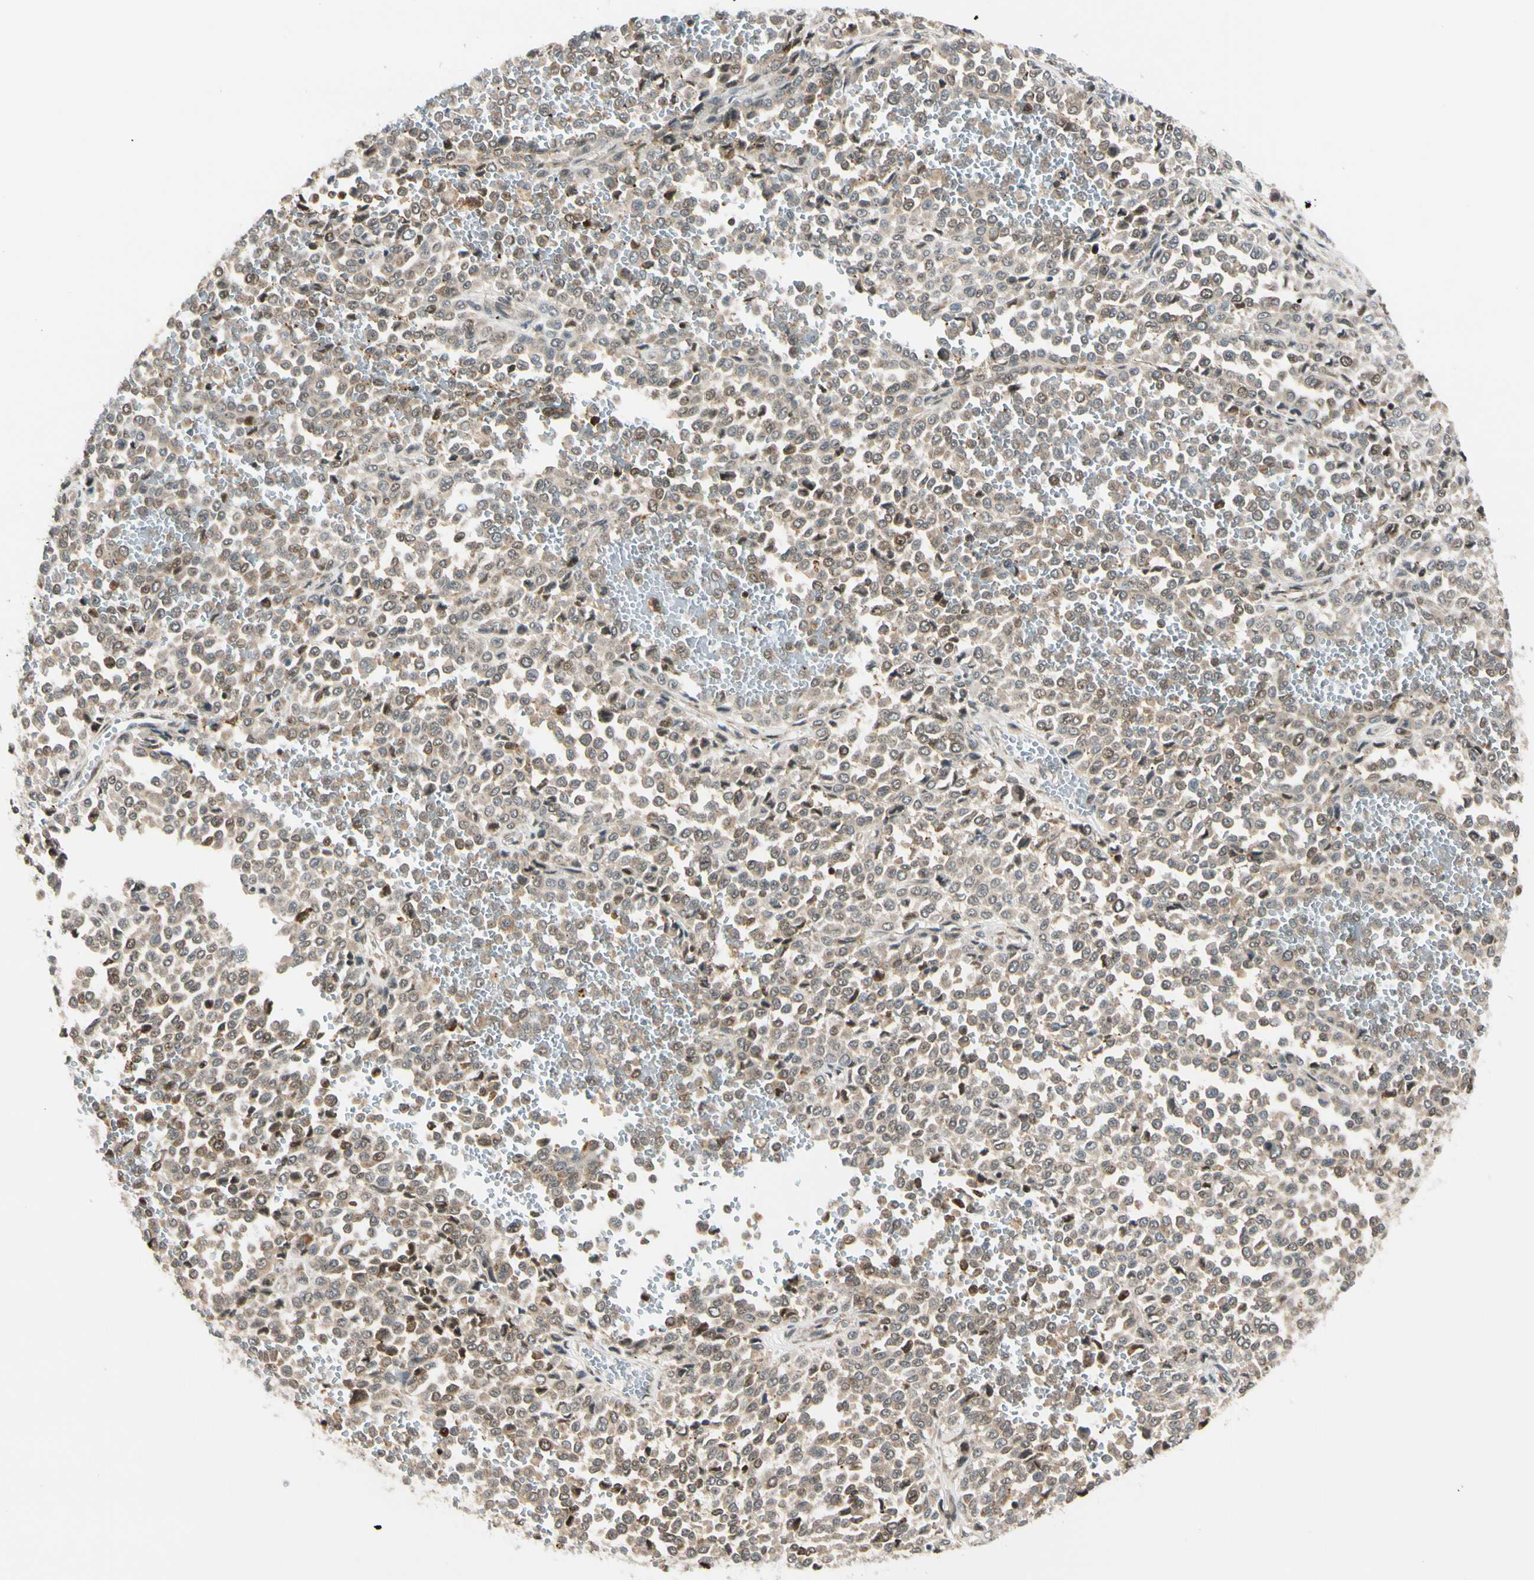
{"staining": {"intensity": "weak", "quantity": ">75%", "location": "cytoplasmic/membranous"}, "tissue": "melanoma", "cell_type": "Tumor cells", "image_type": "cancer", "snomed": [{"axis": "morphology", "description": "Malignant melanoma, Metastatic site"}, {"axis": "topography", "description": "Pancreas"}], "caption": "Human melanoma stained for a protein (brown) shows weak cytoplasmic/membranous positive positivity in approximately >75% of tumor cells.", "gene": "DAXX", "patient": {"sex": "female", "age": 30}}